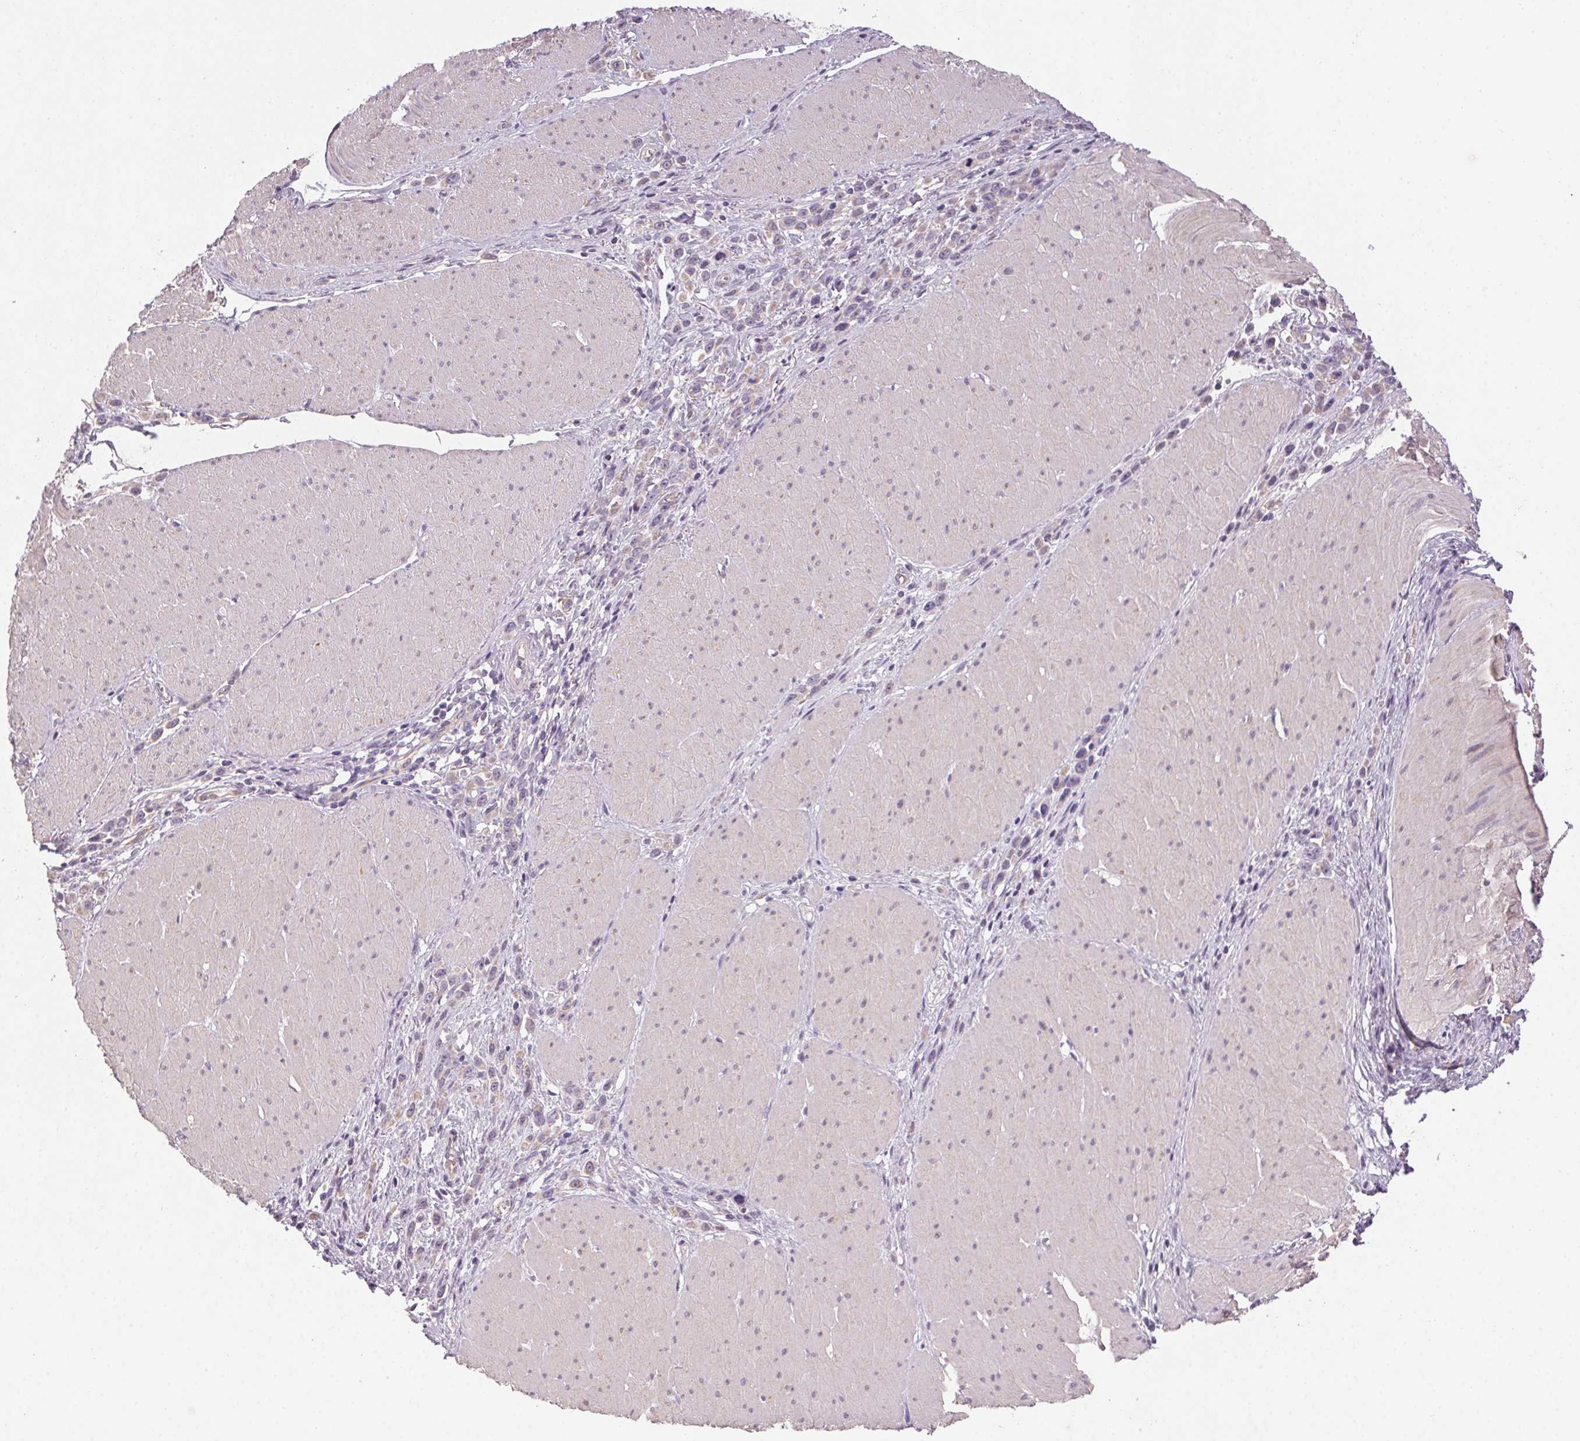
{"staining": {"intensity": "weak", "quantity": "<25%", "location": "cytoplasmic/membranous"}, "tissue": "stomach cancer", "cell_type": "Tumor cells", "image_type": "cancer", "snomed": [{"axis": "morphology", "description": "Adenocarcinoma, NOS"}, {"axis": "topography", "description": "Stomach"}], "caption": "There is no significant positivity in tumor cells of stomach cancer.", "gene": "SMYD1", "patient": {"sex": "male", "age": 47}}